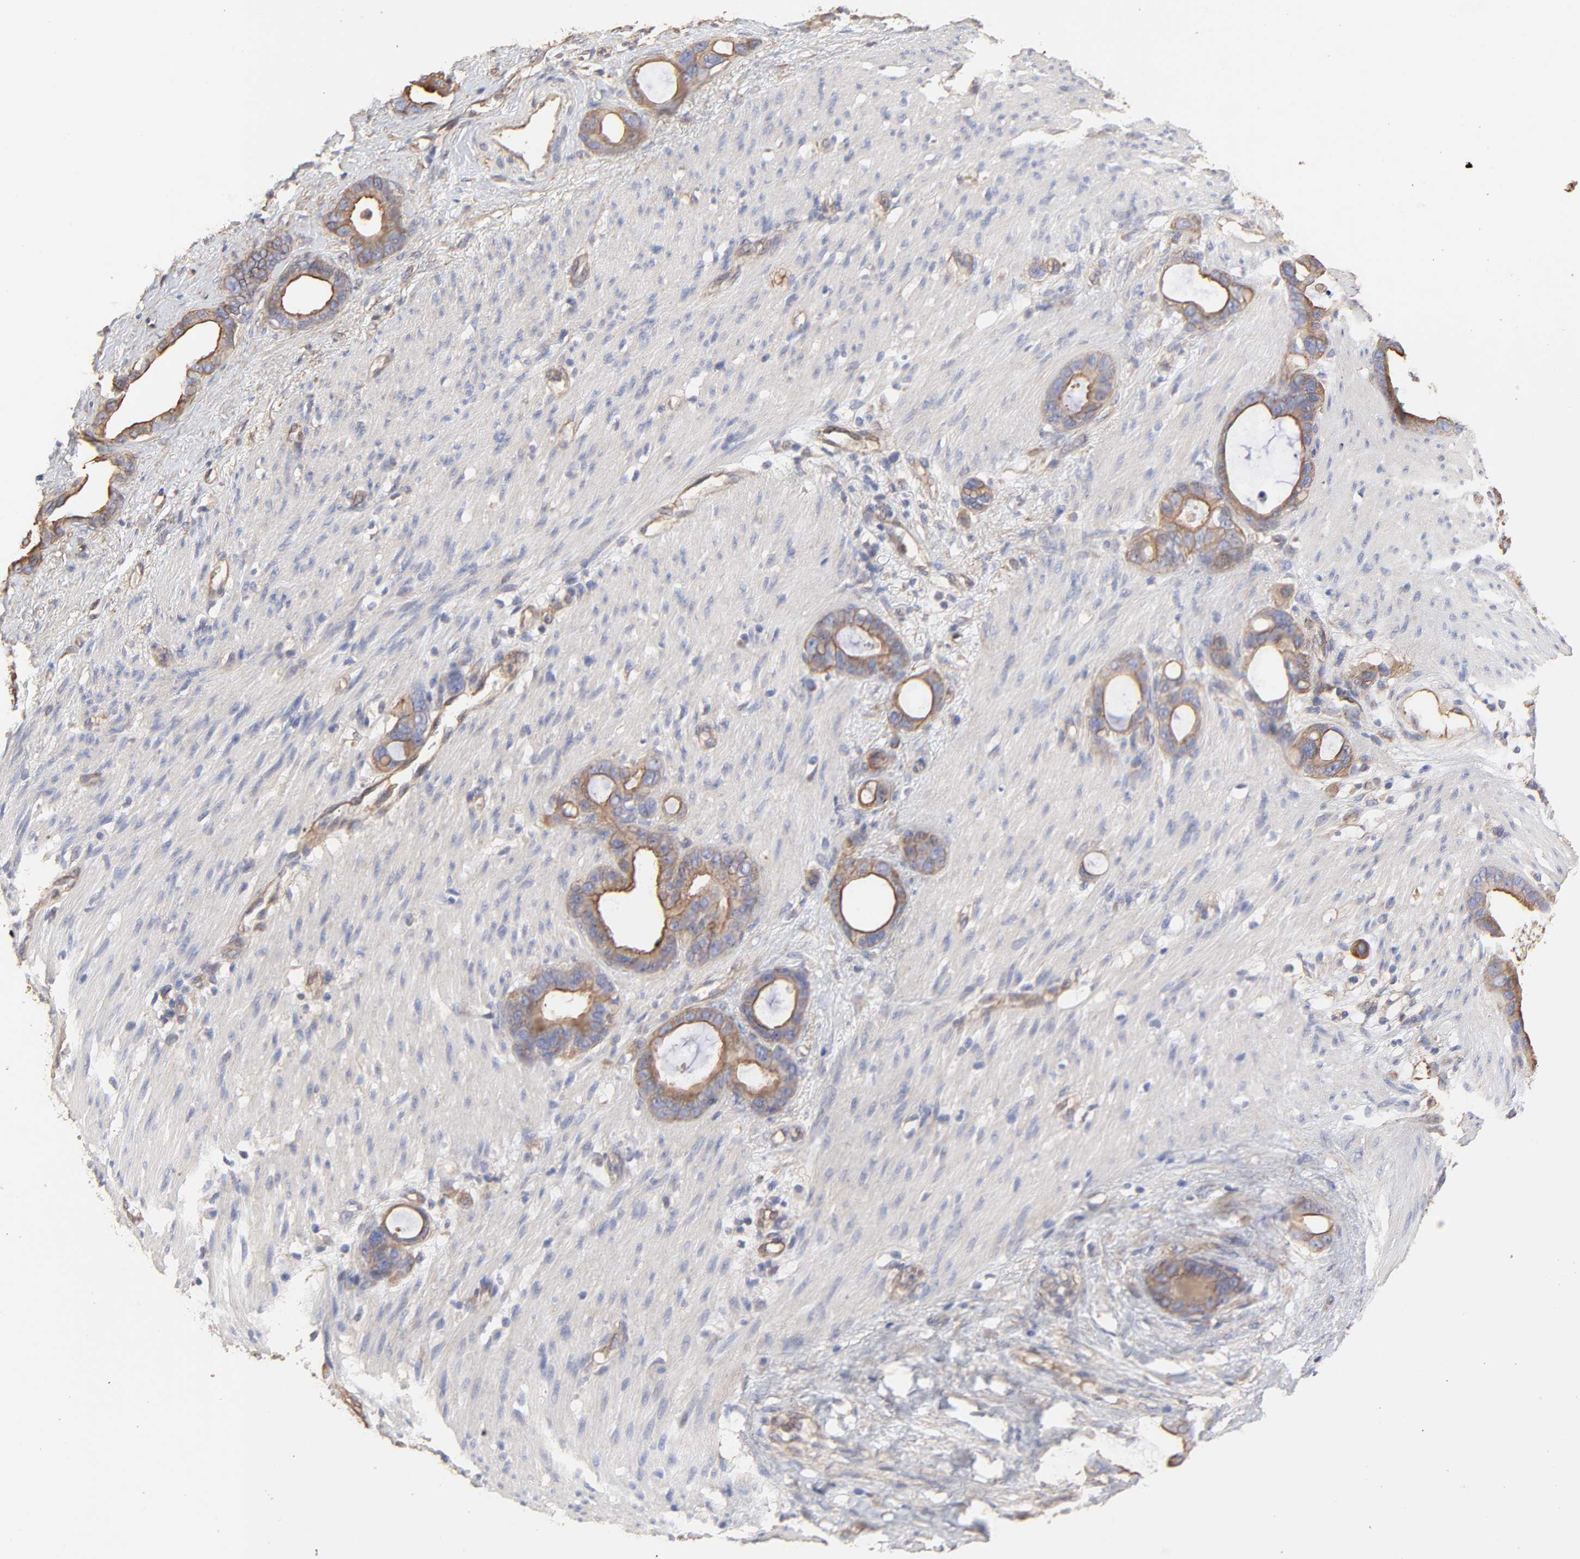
{"staining": {"intensity": "moderate", "quantity": ">75%", "location": "cytoplasmic/membranous"}, "tissue": "stomach cancer", "cell_type": "Tumor cells", "image_type": "cancer", "snomed": [{"axis": "morphology", "description": "Adenocarcinoma, NOS"}, {"axis": "topography", "description": "Stomach"}], "caption": "Human adenocarcinoma (stomach) stained for a protein (brown) displays moderate cytoplasmic/membranous positive staining in approximately >75% of tumor cells.", "gene": "LRCH2", "patient": {"sex": "female", "age": 75}}